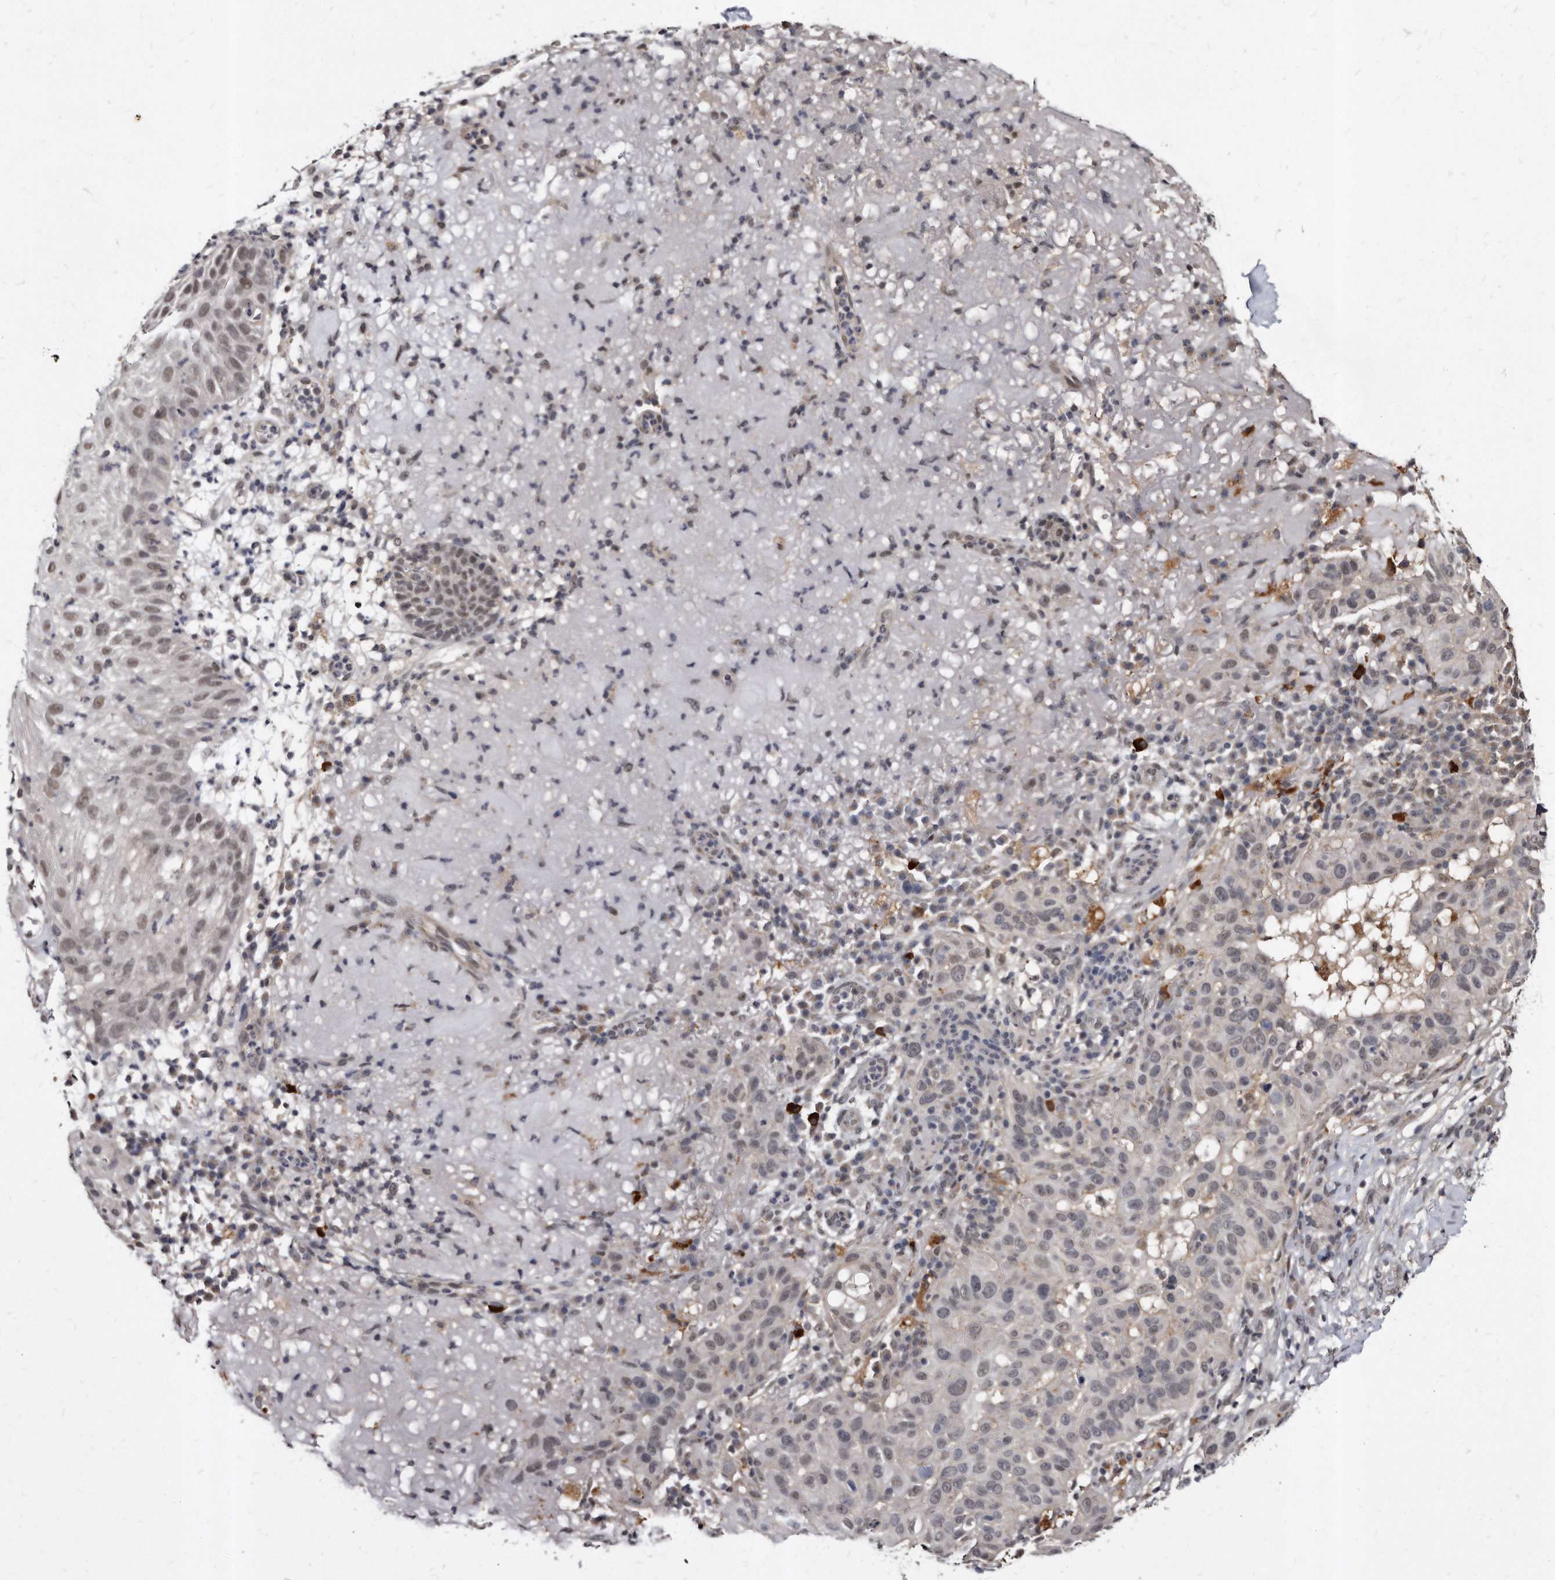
{"staining": {"intensity": "moderate", "quantity": ">75%", "location": "nuclear"}, "tissue": "skin cancer", "cell_type": "Tumor cells", "image_type": "cancer", "snomed": [{"axis": "morphology", "description": "Normal tissue, NOS"}, {"axis": "morphology", "description": "Squamous cell carcinoma, NOS"}, {"axis": "topography", "description": "Skin"}], "caption": "High-magnification brightfield microscopy of skin cancer (squamous cell carcinoma) stained with DAB (brown) and counterstained with hematoxylin (blue). tumor cells exhibit moderate nuclear staining is present in approximately>75% of cells. Nuclei are stained in blue.", "gene": "KLHDC3", "patient": {"sex": "female", "age": 96}}